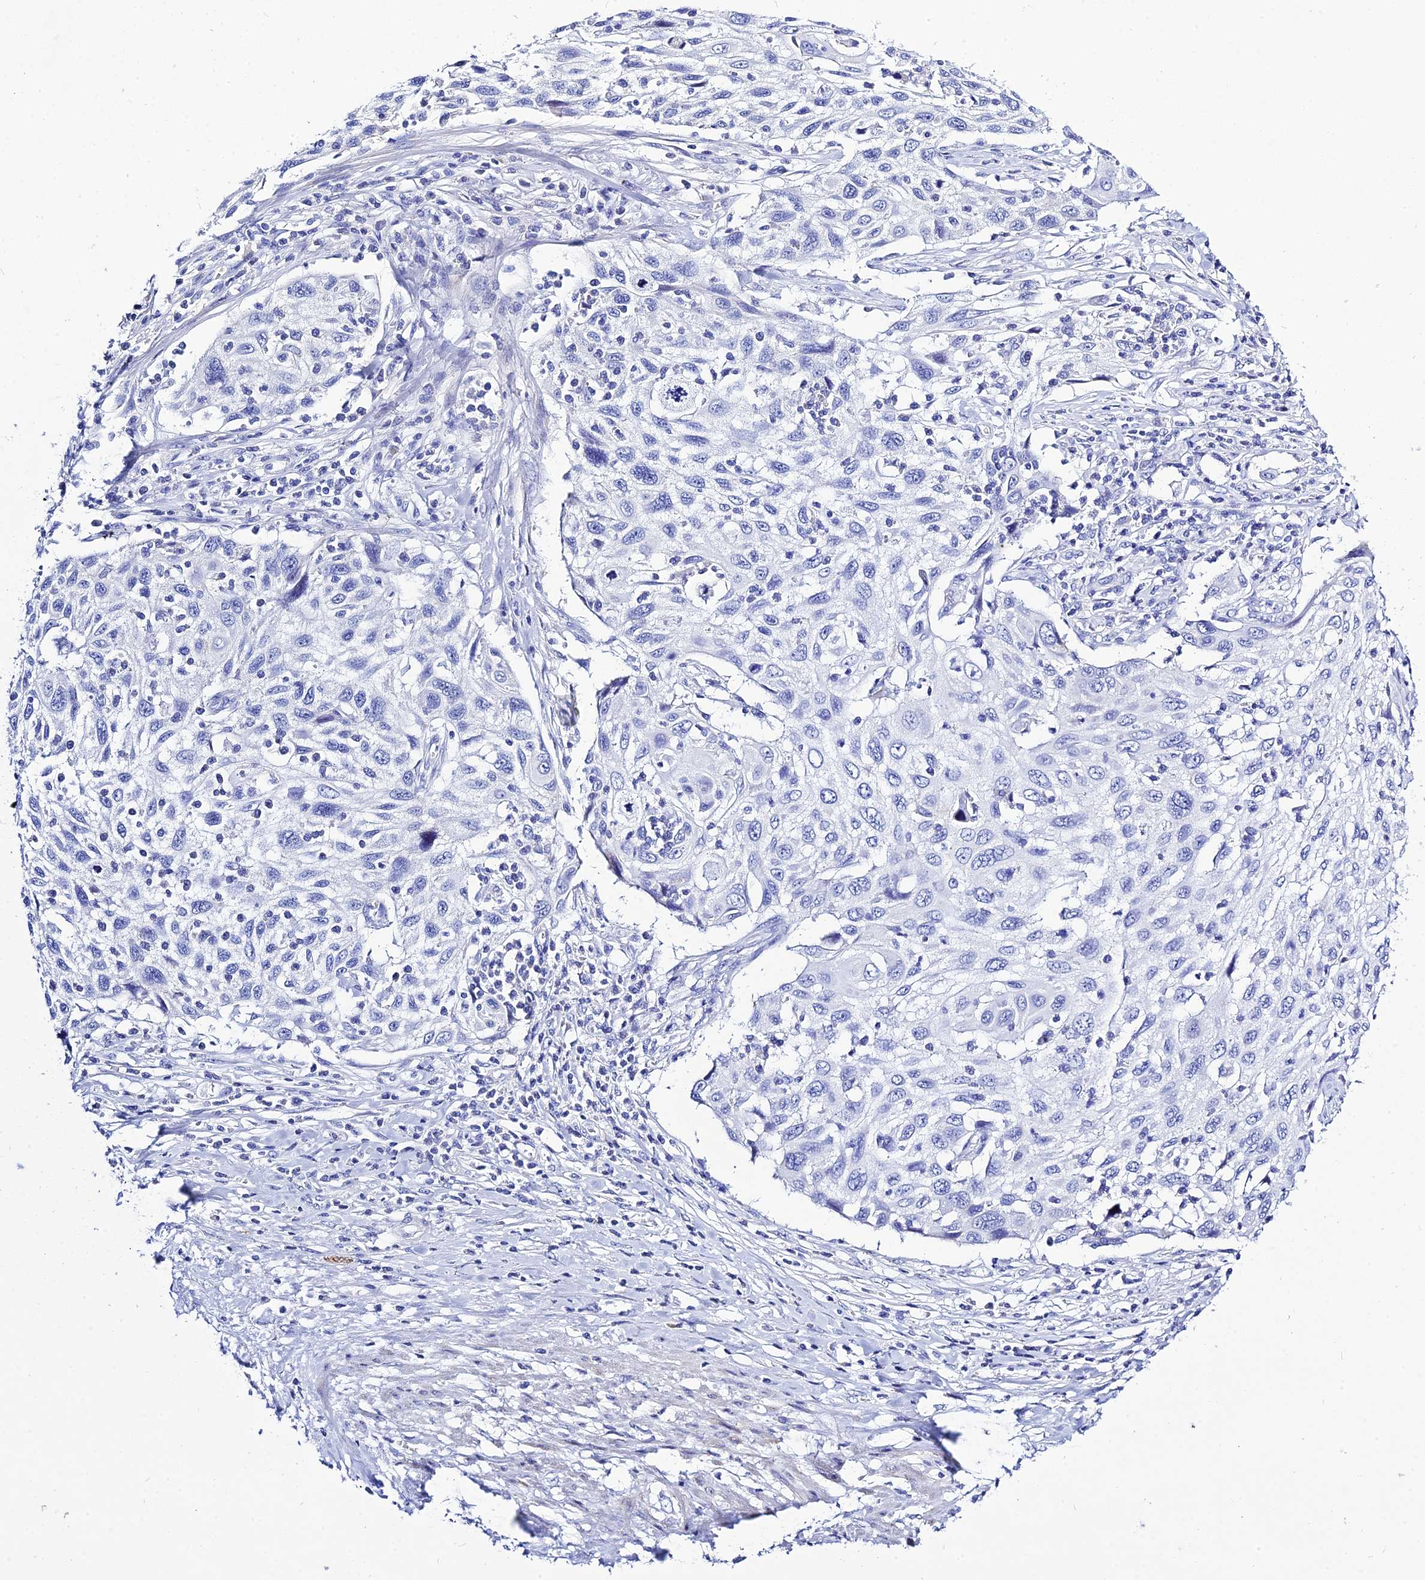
{"staining": {"intensity": "negative", "quantity": "none", "location": "none"}, "tissue": "cervical cancer", "cell_type": "Tumor cells", "image_type": "cancer", "snomed": [{"axis": "morphology", "description": "Squamous cell carcinoma, NOS"}, {"axis": "topography", "description": "Cervix"}], "caption": "Immunohistochemical staining of cervical cancer (squamous cell carcinoma) reveals no significant expression in tumor cells.", "gene": "DEFB107A", "patient": {"sex": "female", "age": 70}}